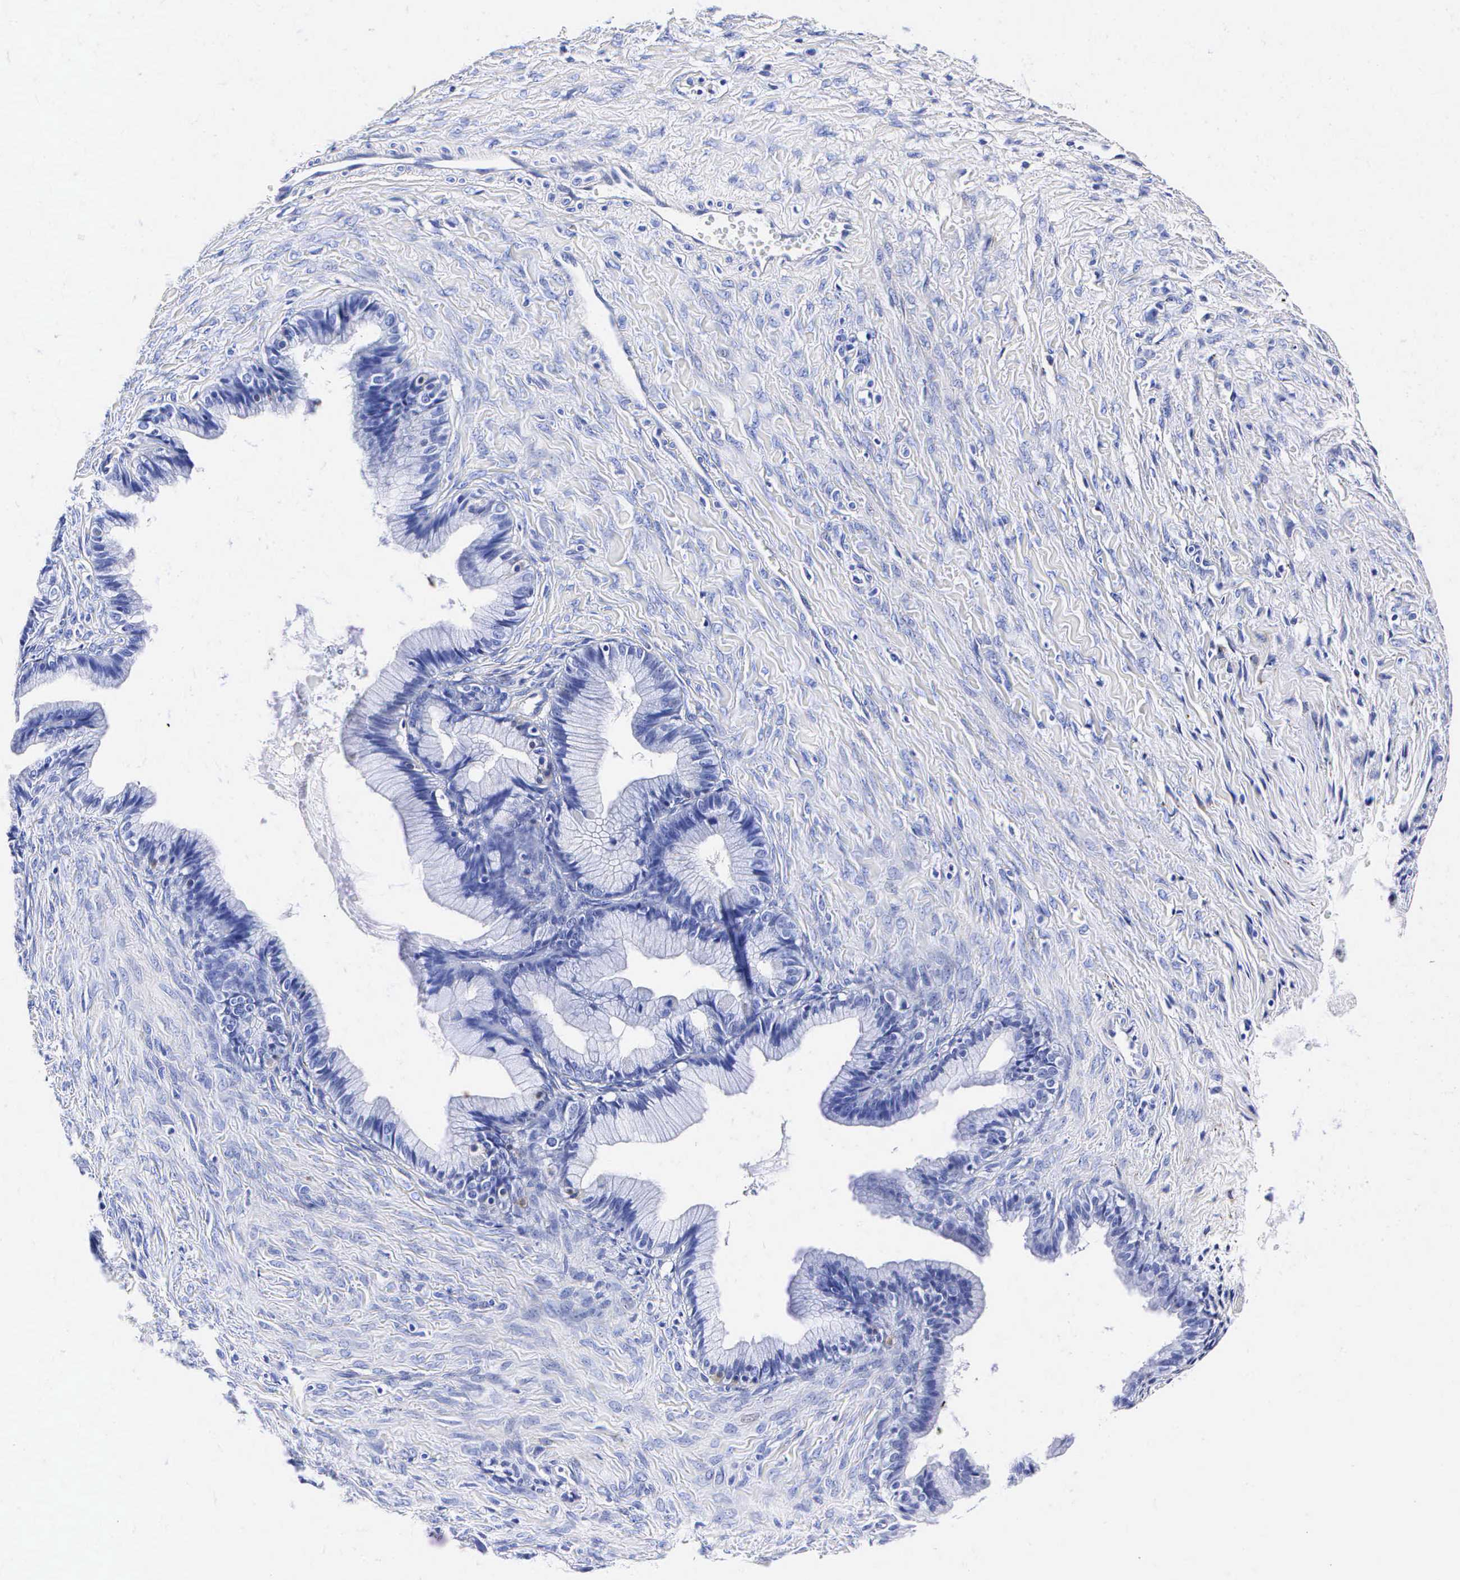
{"staining": {"intensity": "negative", "quantity": "none", "location": "none"}, "tissue": "ovarian cancer", "cell_type": "Tumor cells", "image_type": "cancer", "snomed": [{"axis": "morphology", "description": "Cystadenocarcinoma, mucinous, NOS"}, {"axis": "topography", "description": "Ovary"}], "caption": "This is a histopathology image of immunohistochemistry (IHC) staining of ovarian cancer, which shows no expression in tumor cells. (DAB (3,3'-diaminobenzidine) immunohistochemistry (IHC) visualized using brightfield microscopy, high magnification).", "gene": "ENO2", "patient": {"sex": "female", "age": 41}}